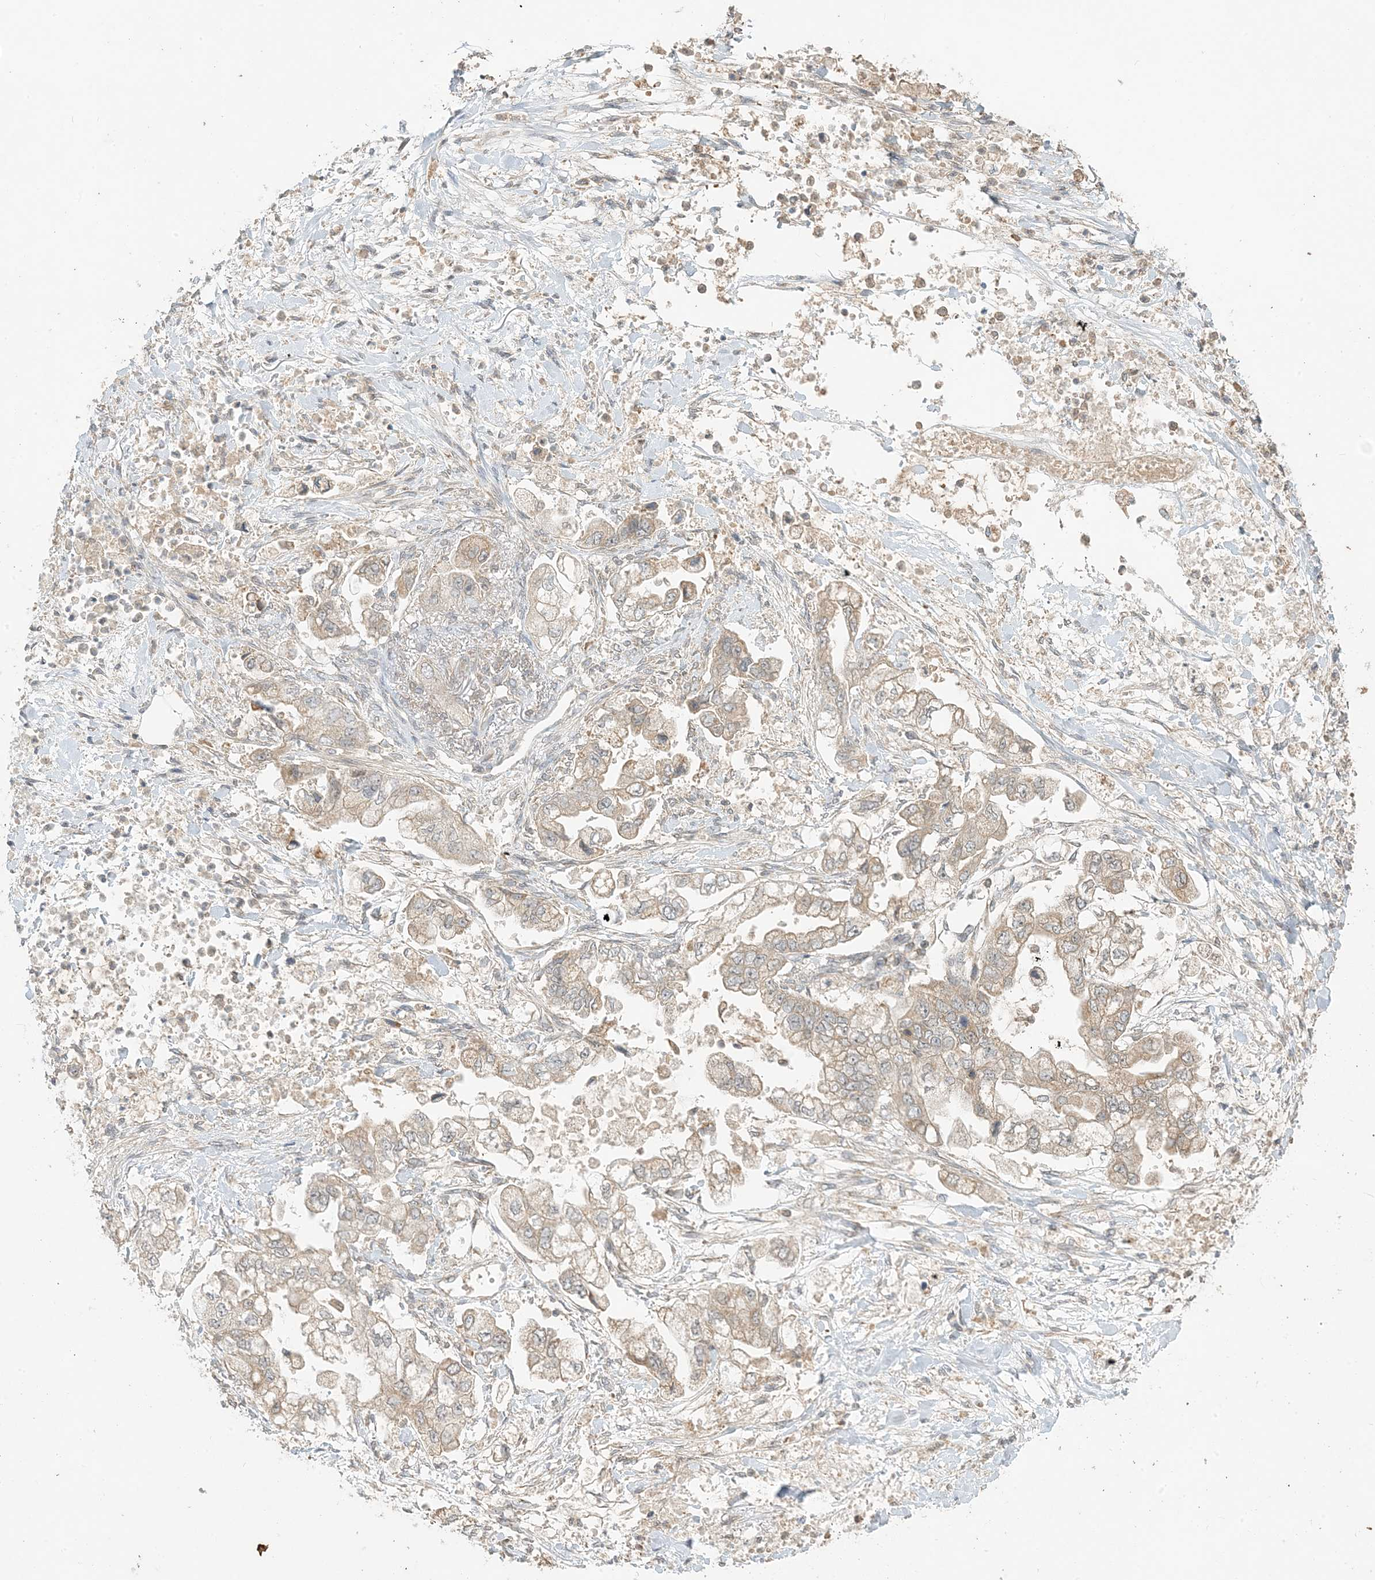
{"staining": {"intensity": "moderate", "quantity": ">75%", "location": "cytoplasmic/membranous"}, "tissue": "stomach cancer", "cell_type": "Tumor cells", "image_type": "cancer", "snomed": [{"axis": "morphology", "description": "Normal tissue, NOS"}, {"axis": "morphology", "description": "Adenocarcinoma, NOS"}, {"axis": "topography", "description": "Stomach"}], "caption": "A micrograph of human stomach adenocarcinoma stained for a protein shows moderate cytoplasmic/membranous brown staining in tumor cells. (IHC, brightfield microscopy, high magnification).", "gene": "MCOLN1", "patient": {"sex": "male", "age": 62}}